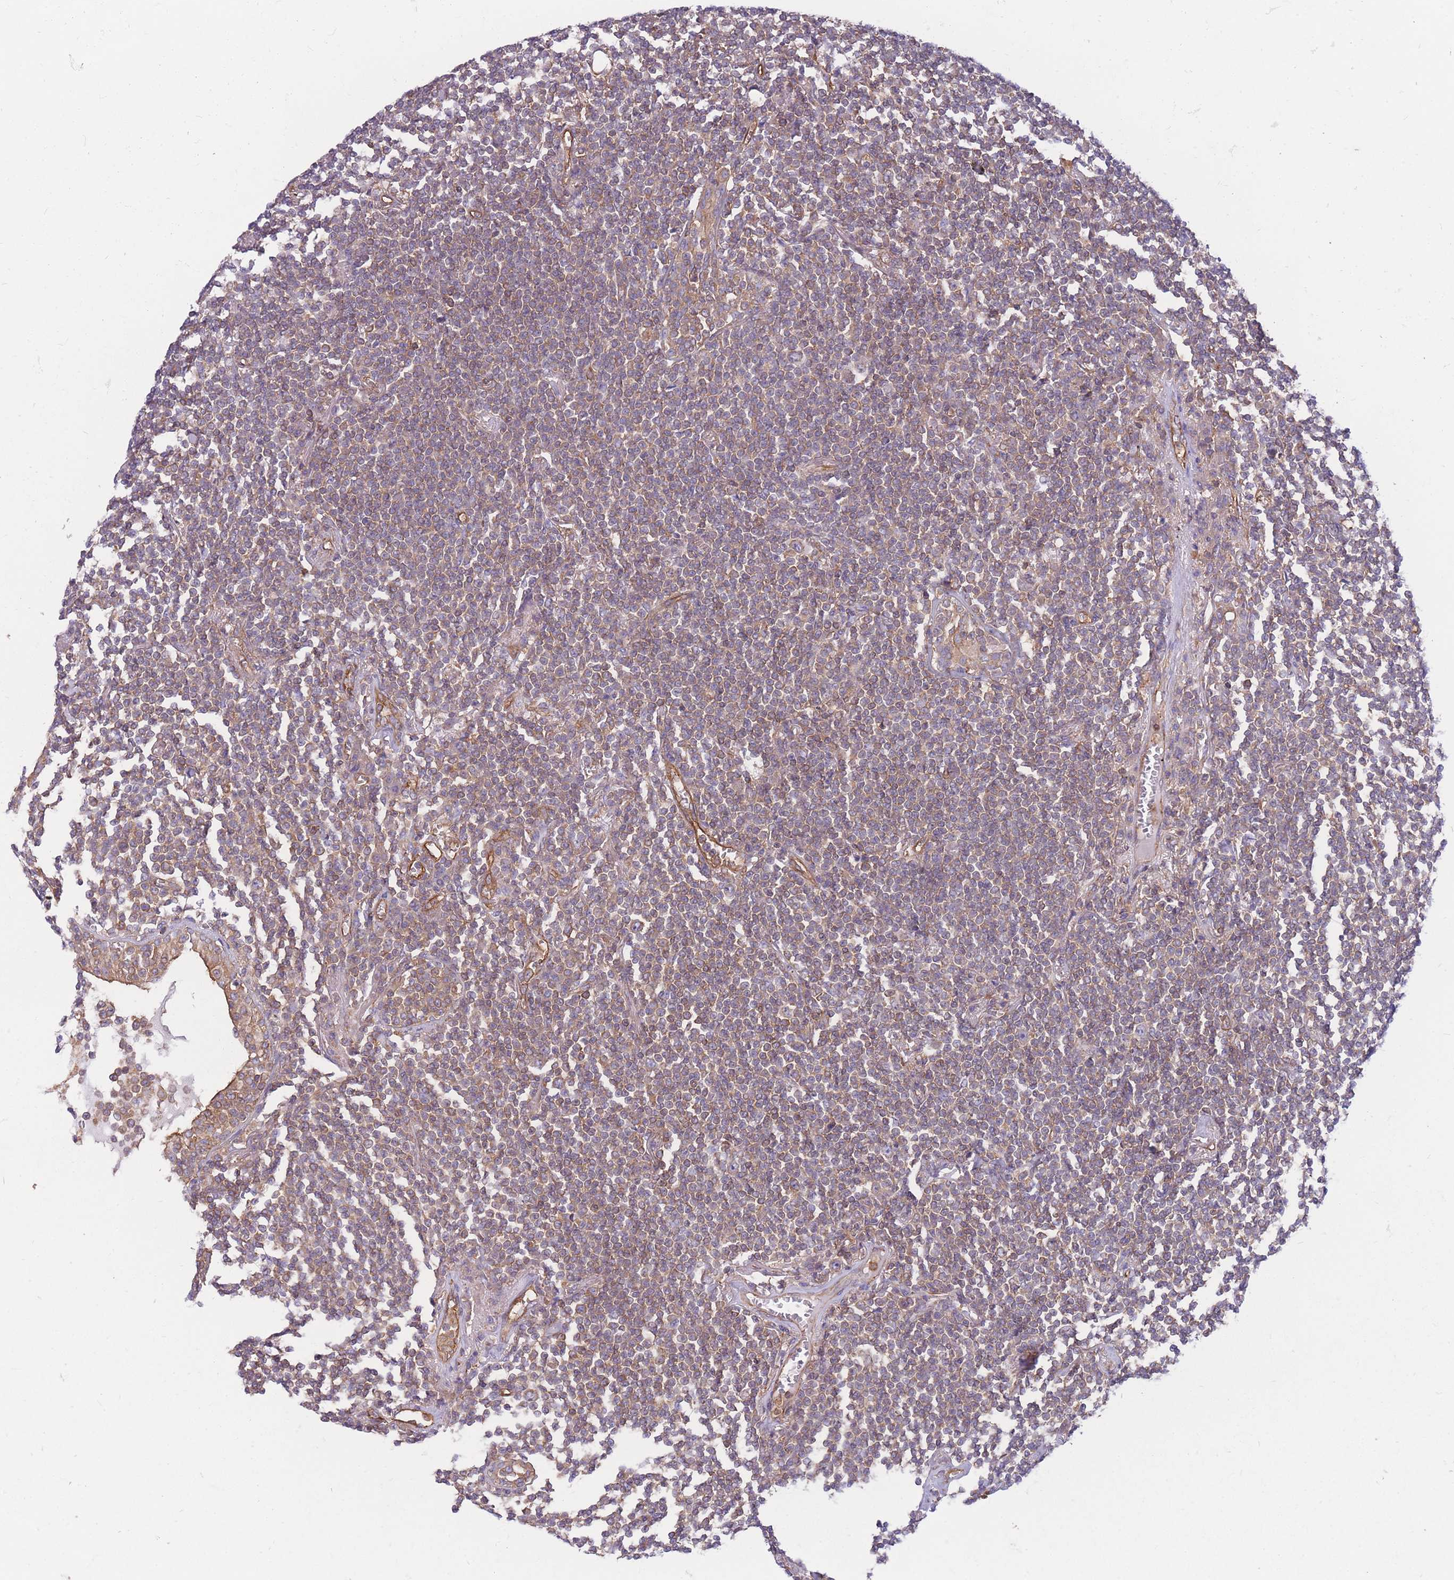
{"staining": {"intensity": "weak", "quantity": ">75%", "location": "cytoplasmic/membranous"}, "tissue": "lymphoma", "cell_type": "Tumor cells", "image_type": "cancer", "snomed": [{"axis": "morphology", "description": "Malignant lymphoma, non-Hodgkin's type, Low grade"}, {"axis": "topography", "description": "Lung"}], "caption": "The immunohistochemical stain shows weak cytoplasmic/membranous positivity in tumor cells of malignant lymphoma, non-Hodgkin's type (low-grade) tissue. (DAB (3,3'-diaminobenzidine) = brown stain, brightfield microscopy at high magnification).", "gene": "GGA1", "patient": {"sex": "female", "age": 71}}